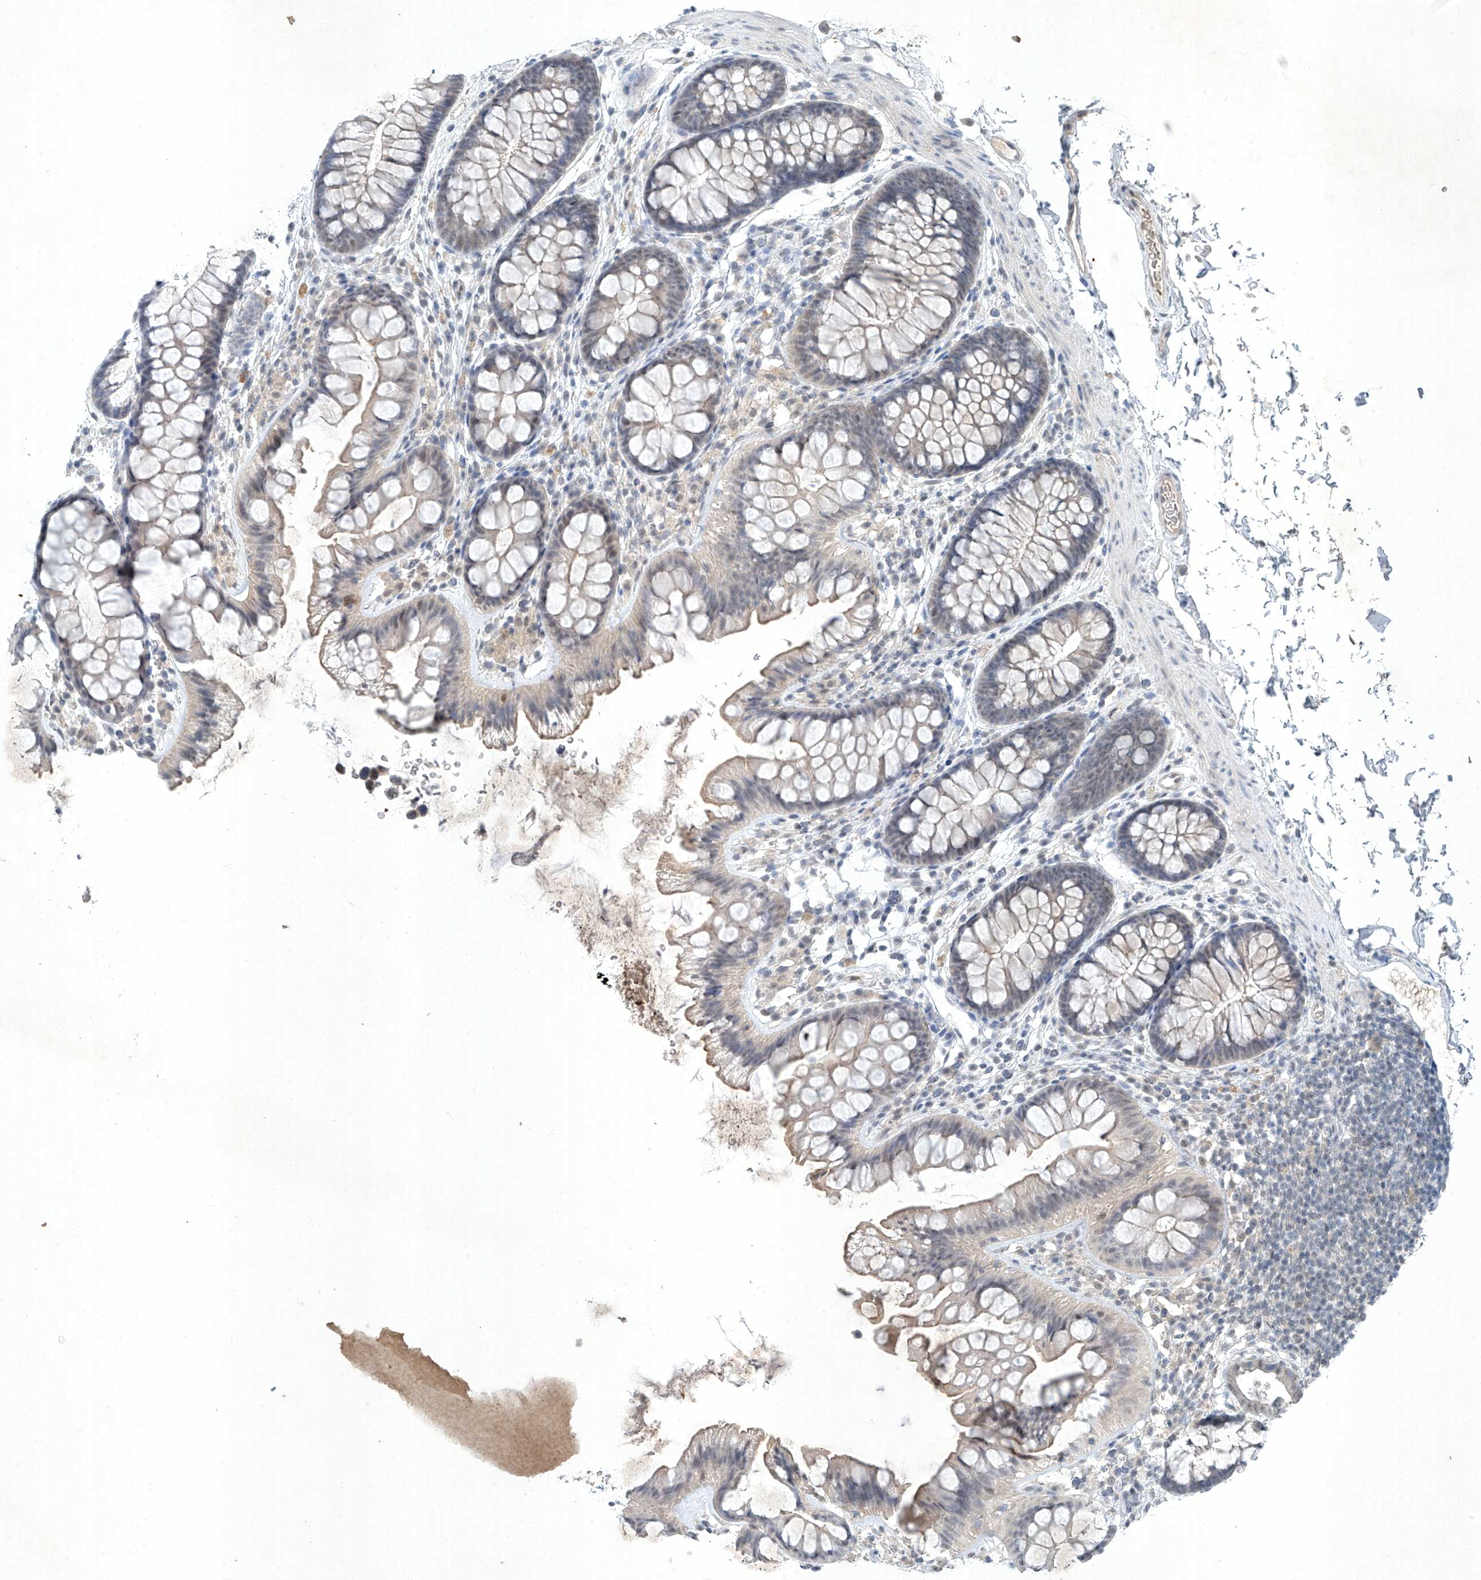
{"staining": {"intensity": "weak", "quantity": ">75%", "location": "cytoplasmic/membranous"}, "tissue": "colon", "cell_type": "Endothelial cells", "image_type": "normal", "snomed": [{"axis": "morphology", "description": "Normal tissue, NOS"}, {"axis": "topography", "description": "Colon"}], "caption": "Immunohistochemistry photomicrograph of benign colon stained for a protein (brown), which demonstrates low levels of weak cytoplasmic/membranous staining in about >75% of endothelial cells.", "gene": "TAF8", "patient": {"sex": "female", "age": 62}}